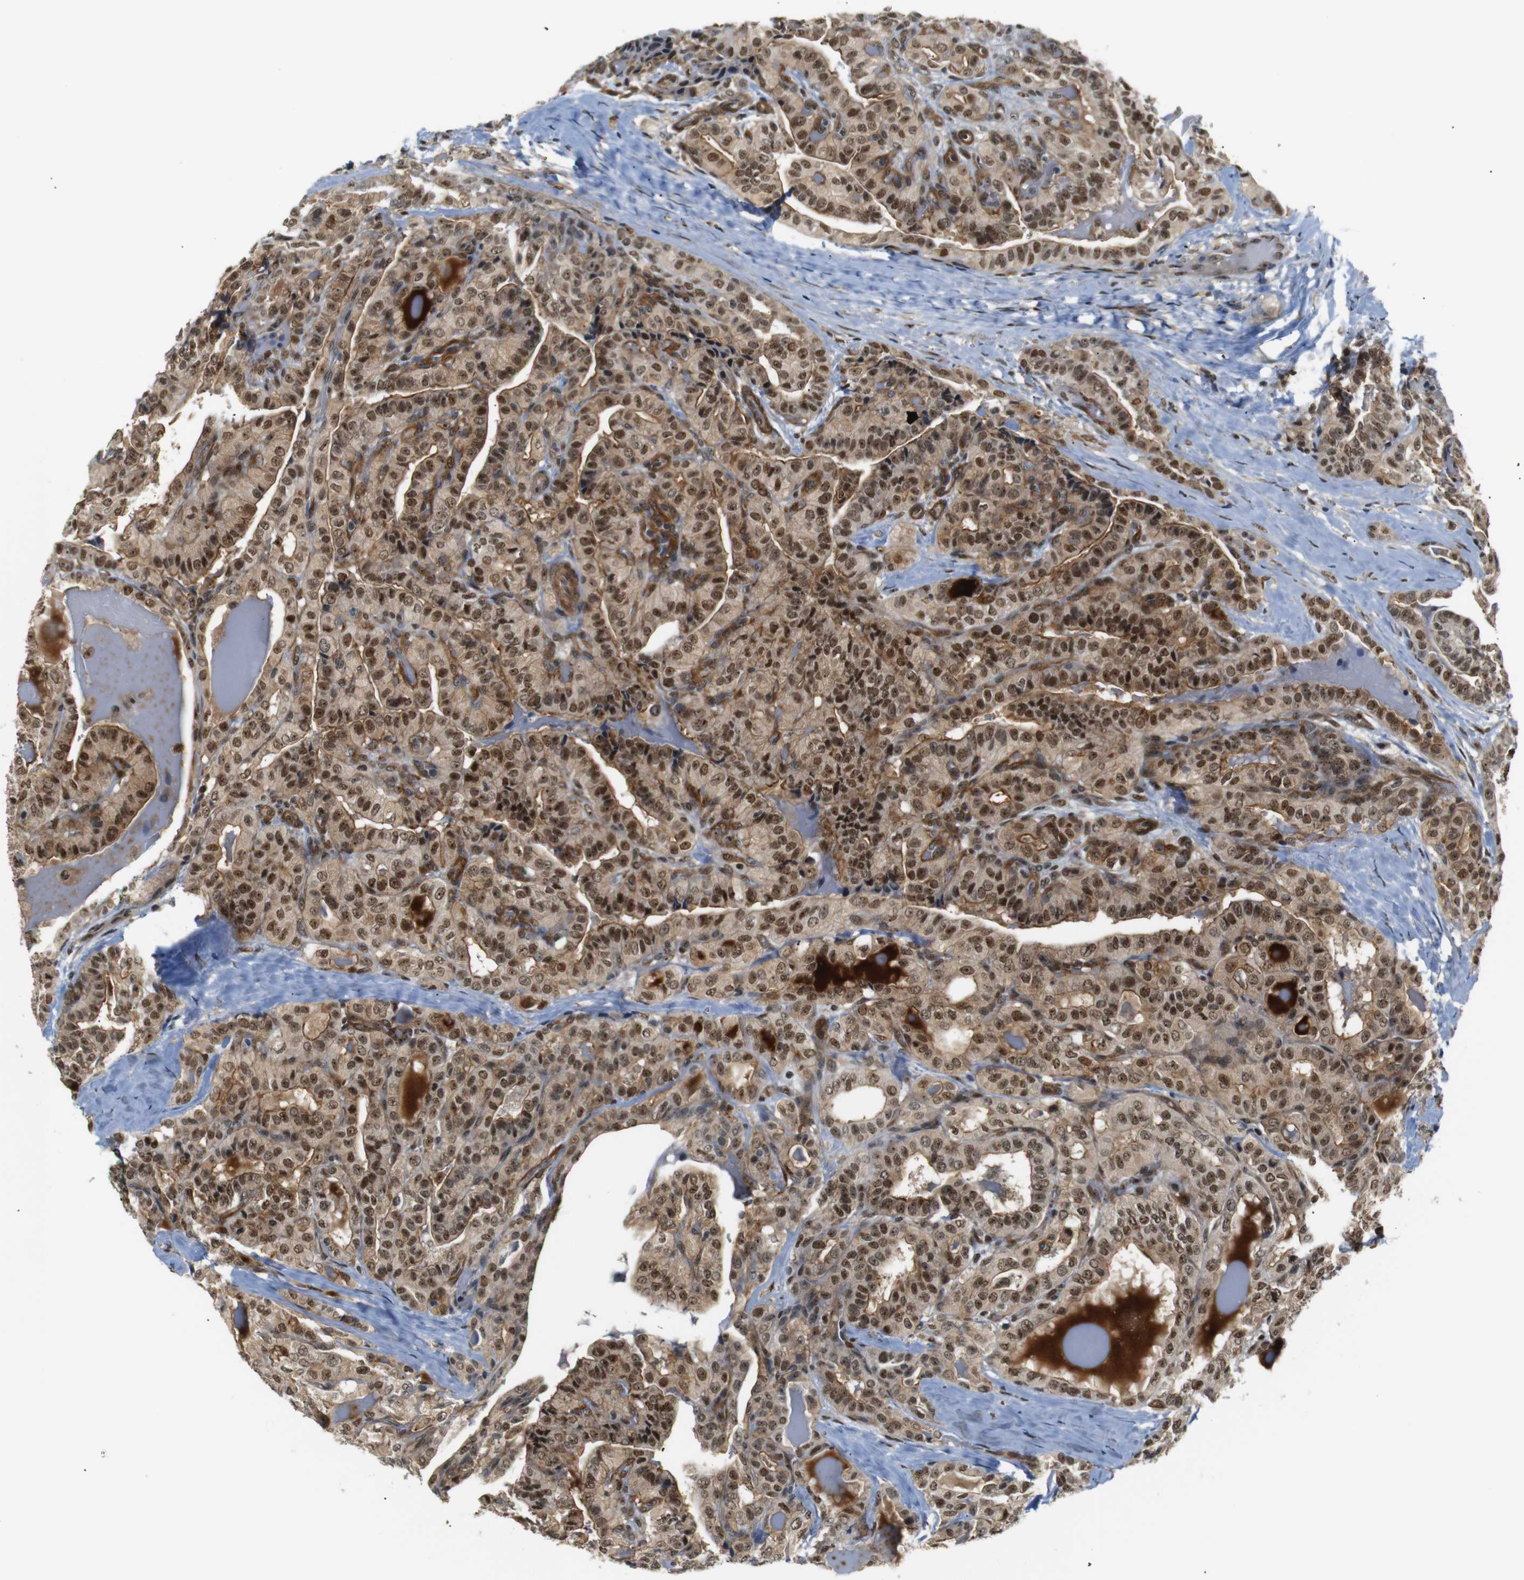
{"staining": {"intensity": "moderate", "quantity": ">75%", "location": "cytoplasmic/membranous,nuclear"}, "tissue": "thyroid cancer", "cell_type": "Tumor cells", "image_type": "cancer", "snomed": [{"axis": "morphology", "description": "Papillary adenocarcinoma, NOS"}, {"axis": "topography", "description": "Thyroid gland"}], "caption": "IHC histopathology image of neoplastic tissue: human thyroid cancer stained using IHC exhibits medium levels of moderate protein expression localized specifically in the cytoplasmic/membranous and nuclear of tumor cells, appearing as a cytoplasmic/membranous and nuclear brown color.", "gene": "PARN", "patient": {"sex": "male", "age": 77}}